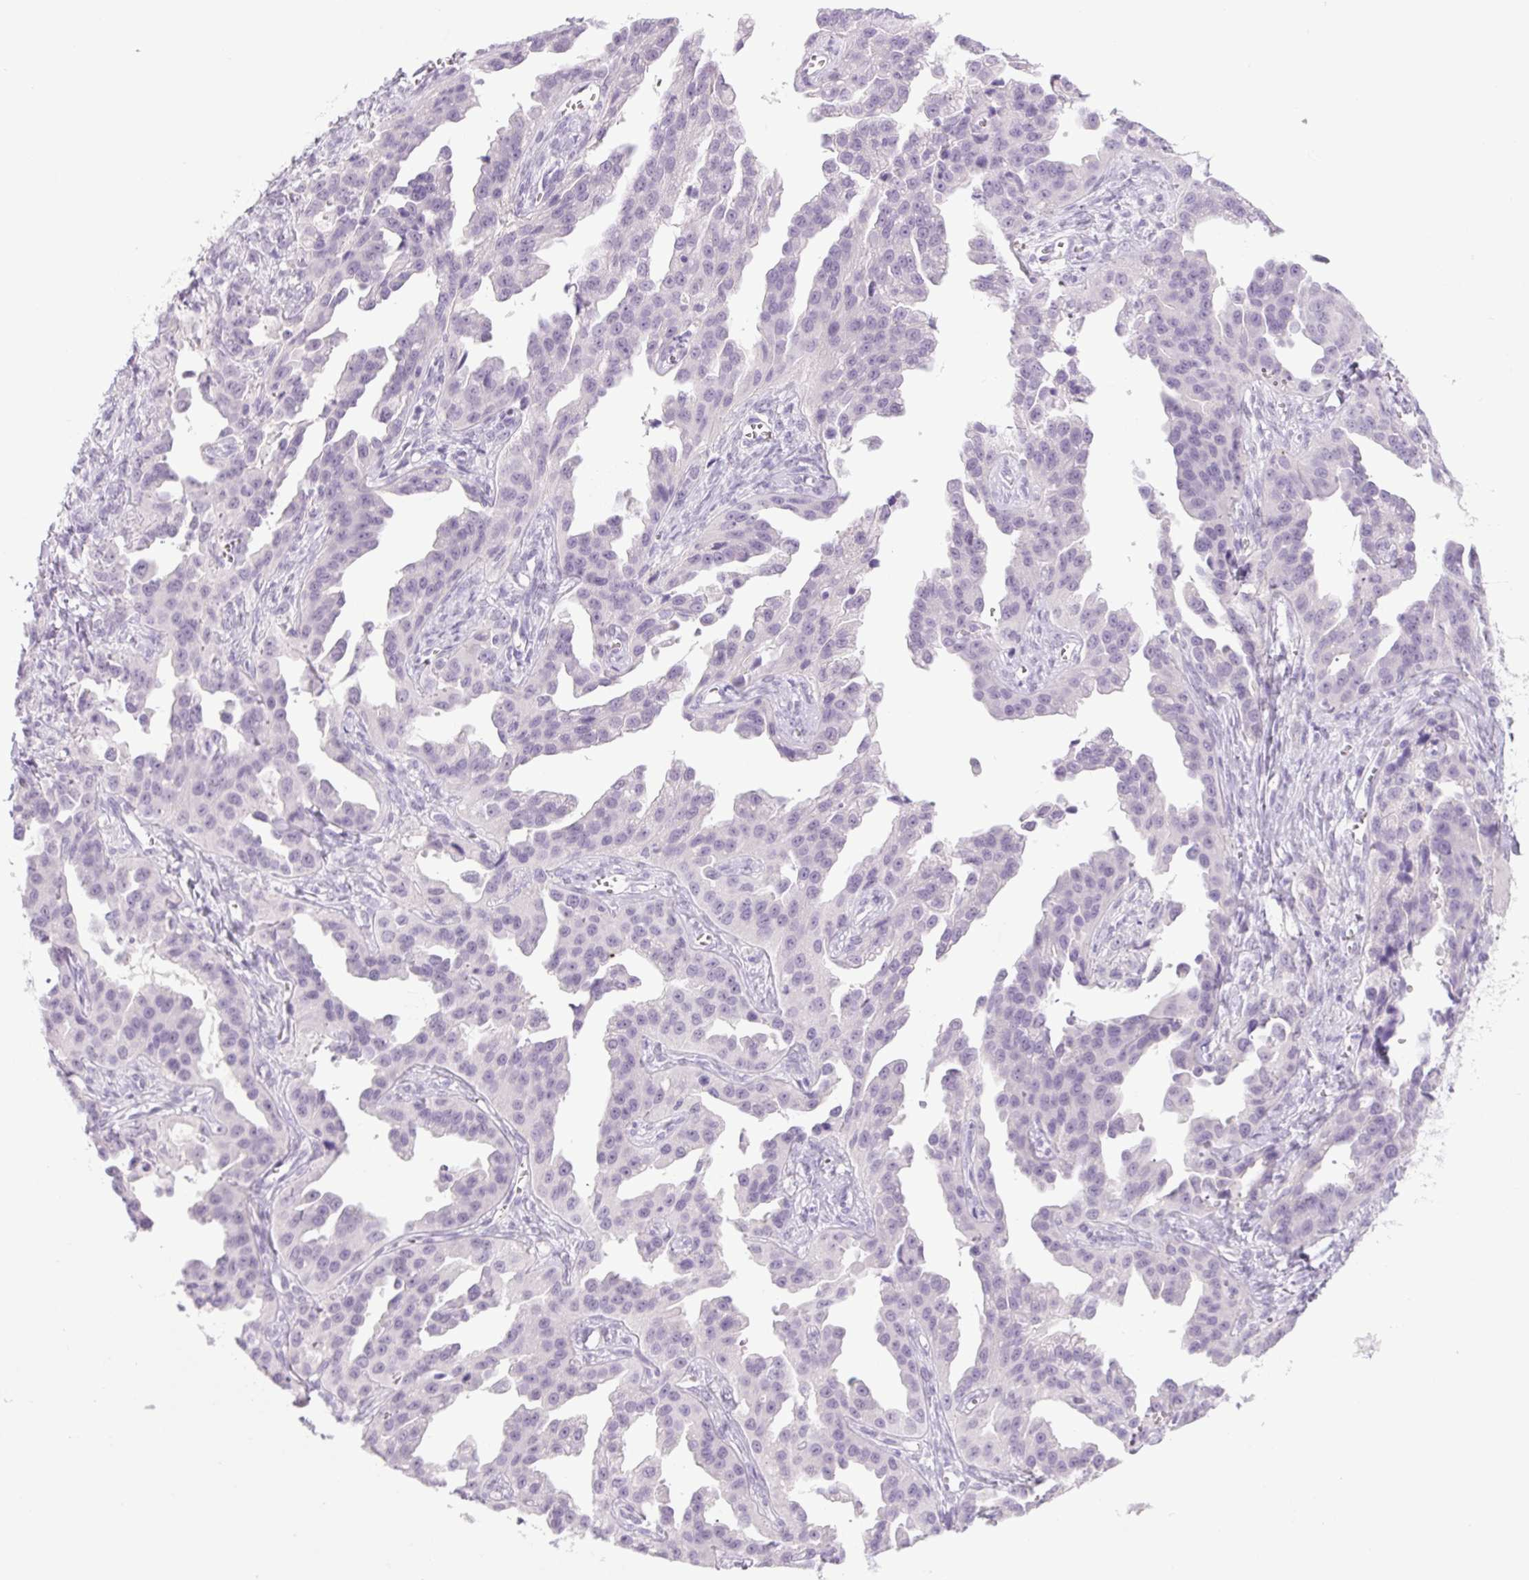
{"staining": {"intensity": "negative", "quantity": "none", "location": "none"}, "tissue": "ovarian cancer", "cell_type": "Tumor cells", "image_type": "cancer", "snomed": [{"axis": "morphology", "description": "Cystadenocarcinoma, serous, NOS"}, {"axis": "topography", "description": "Ovary"}], "caption": "Protein analysis of ovarian serous cystadenocarcinoma shows no significant positivity in tumor cells.", "gene": "COL9A2", "patient": {"sex": "female", "age": 75}}